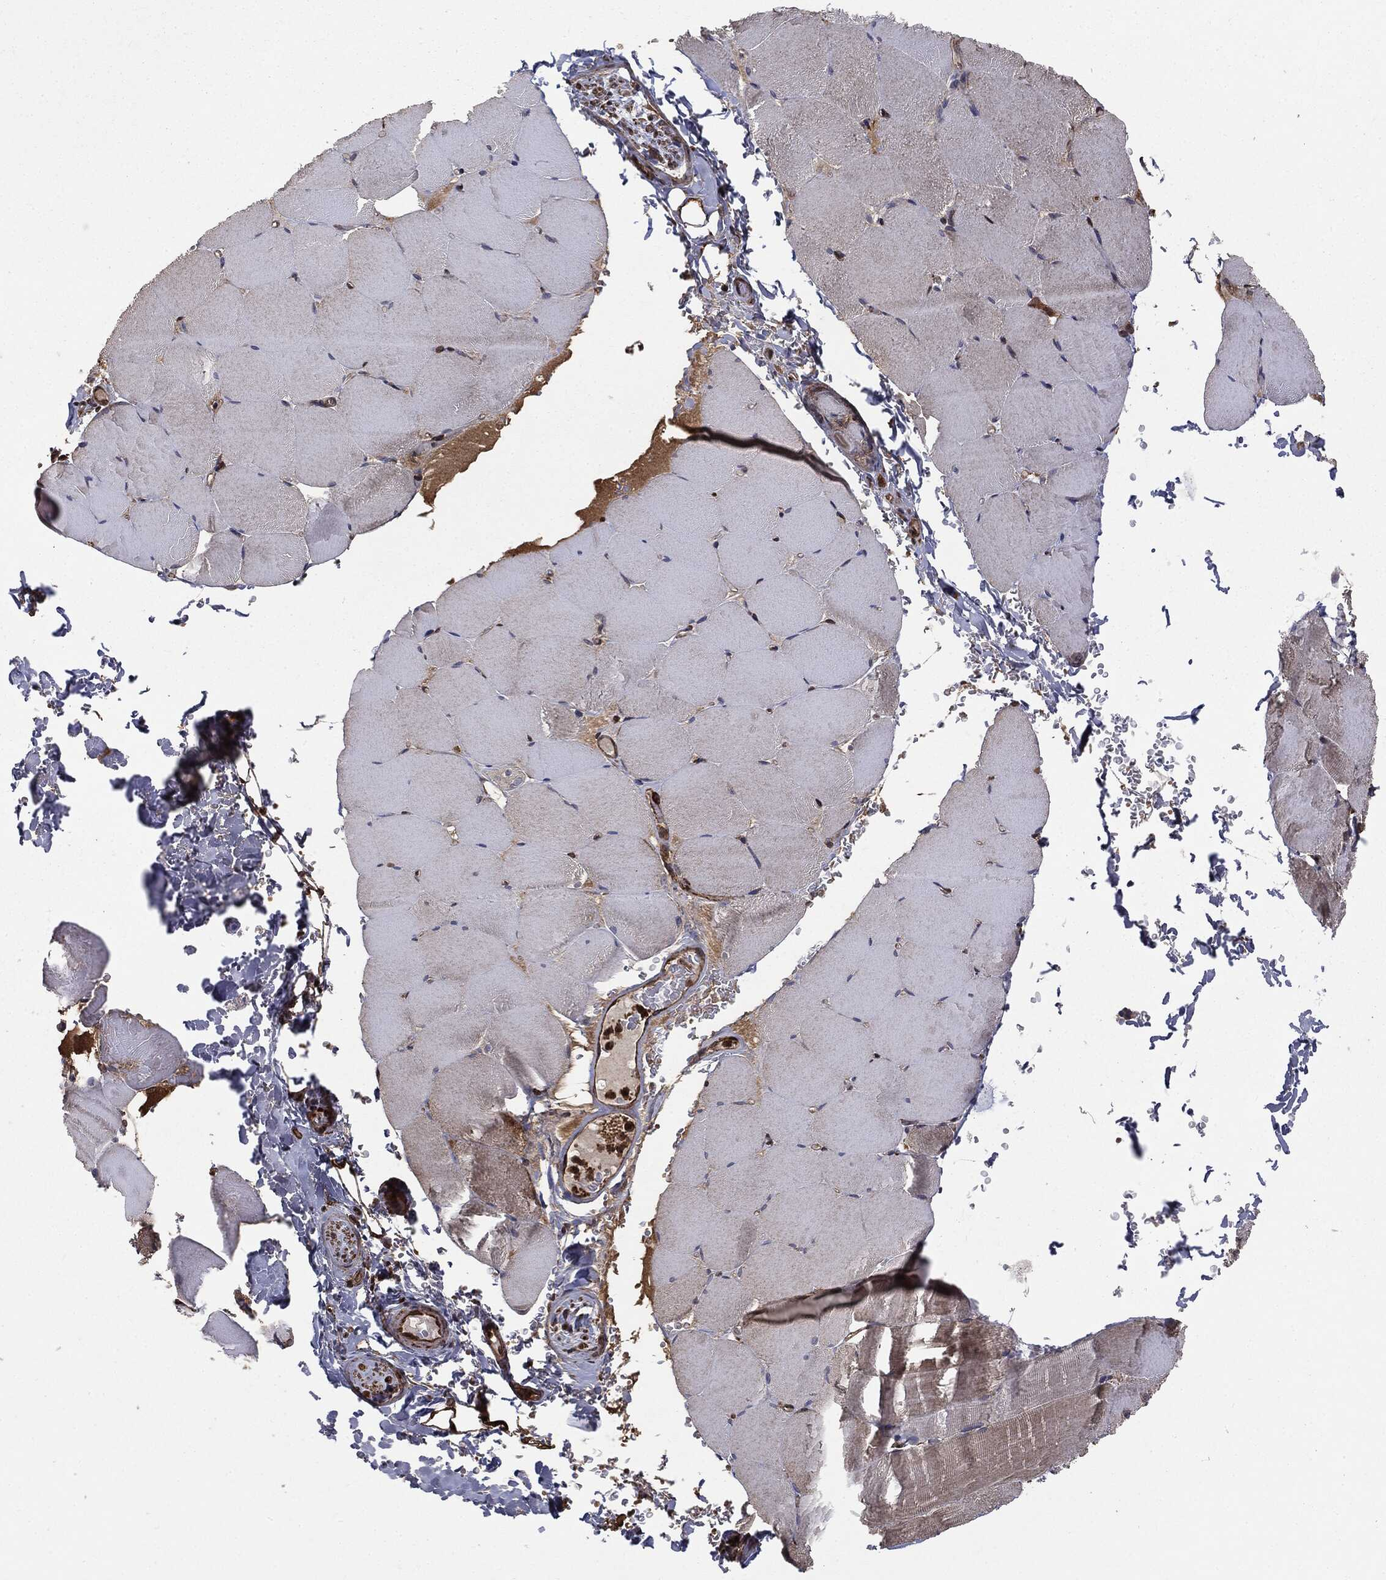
{"staining": {"intensity": "weak", "quantity": "<25%", "location": "cytoplasmic/membranous"}, "tissue": "skeletal muscle", "cell_type": "Myocytes", "image_type": "normal", "snomed": [{"axis": "morphology", "description": "Normal tissue, NOS"}, {"axis": "topography", "description": "Skeletal muscle"}], "caption": "An immunohistochemistry photomicrograph of benign skeletal muscle is shown. There is no staining in myocytes of skeletal muscle.", "gene": "NME1", "patient": {"sex": "female", "age": 37}}